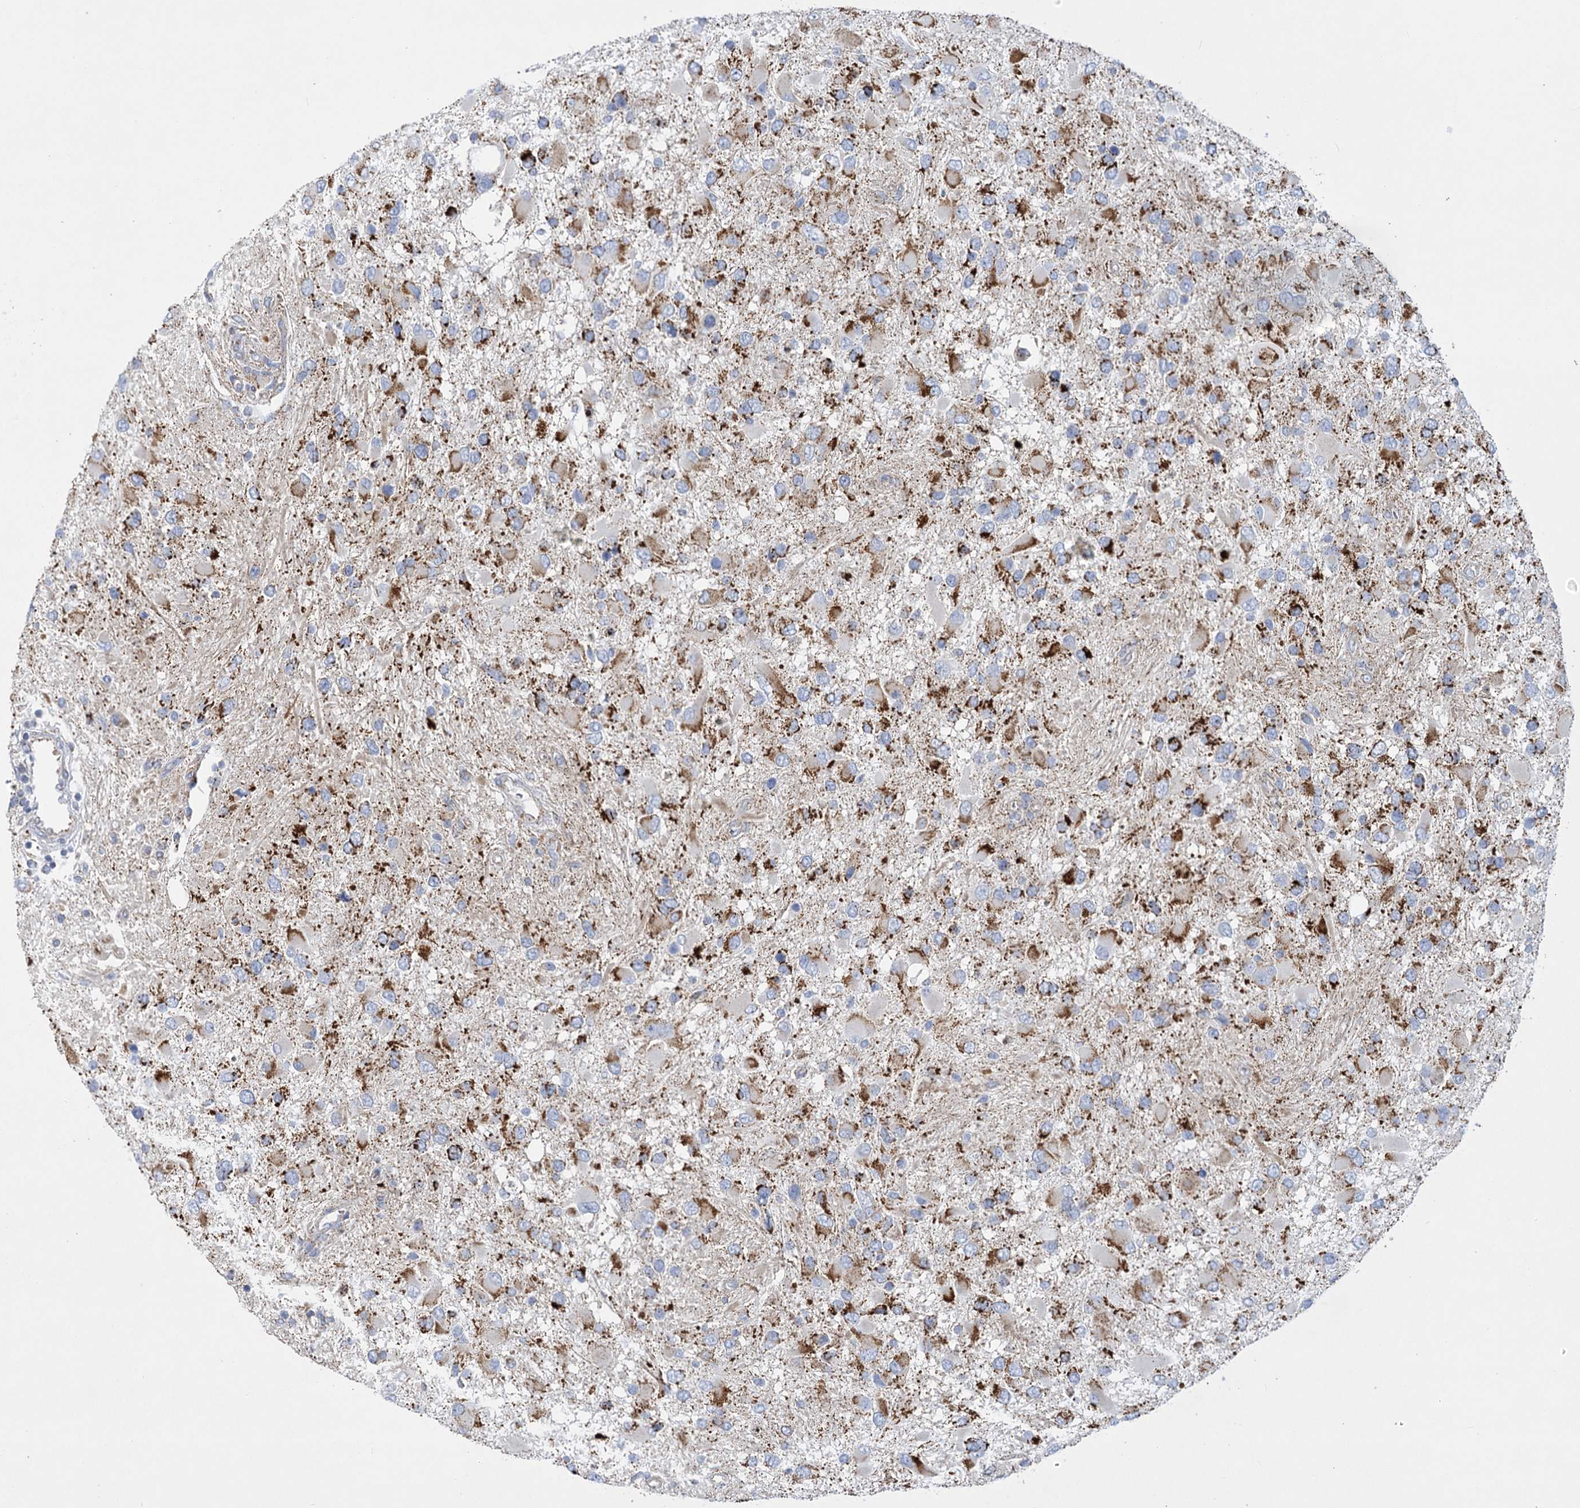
{"staining": {"intensity": "strong", "quantity": ">75%", "location": "cytoplasmic/membranous"}, "tissue": "glioma", "cell_type": "Tumor cells", "image_type": "cancer", "snomed": [{"axis": "morphology", "description": "Glioma, malignant, High grade"}, {"axis": "topography", "description": "Brain"}], "caption": "DAB immunohistochemical staining of human high-grade glioma (malignant) demonstrates strong cytoplasmic/membranous protein staining in approximately >75% of tumor cells.", "gene": "DHTKD1", "patient": {"sex": "male", "age": 53}}